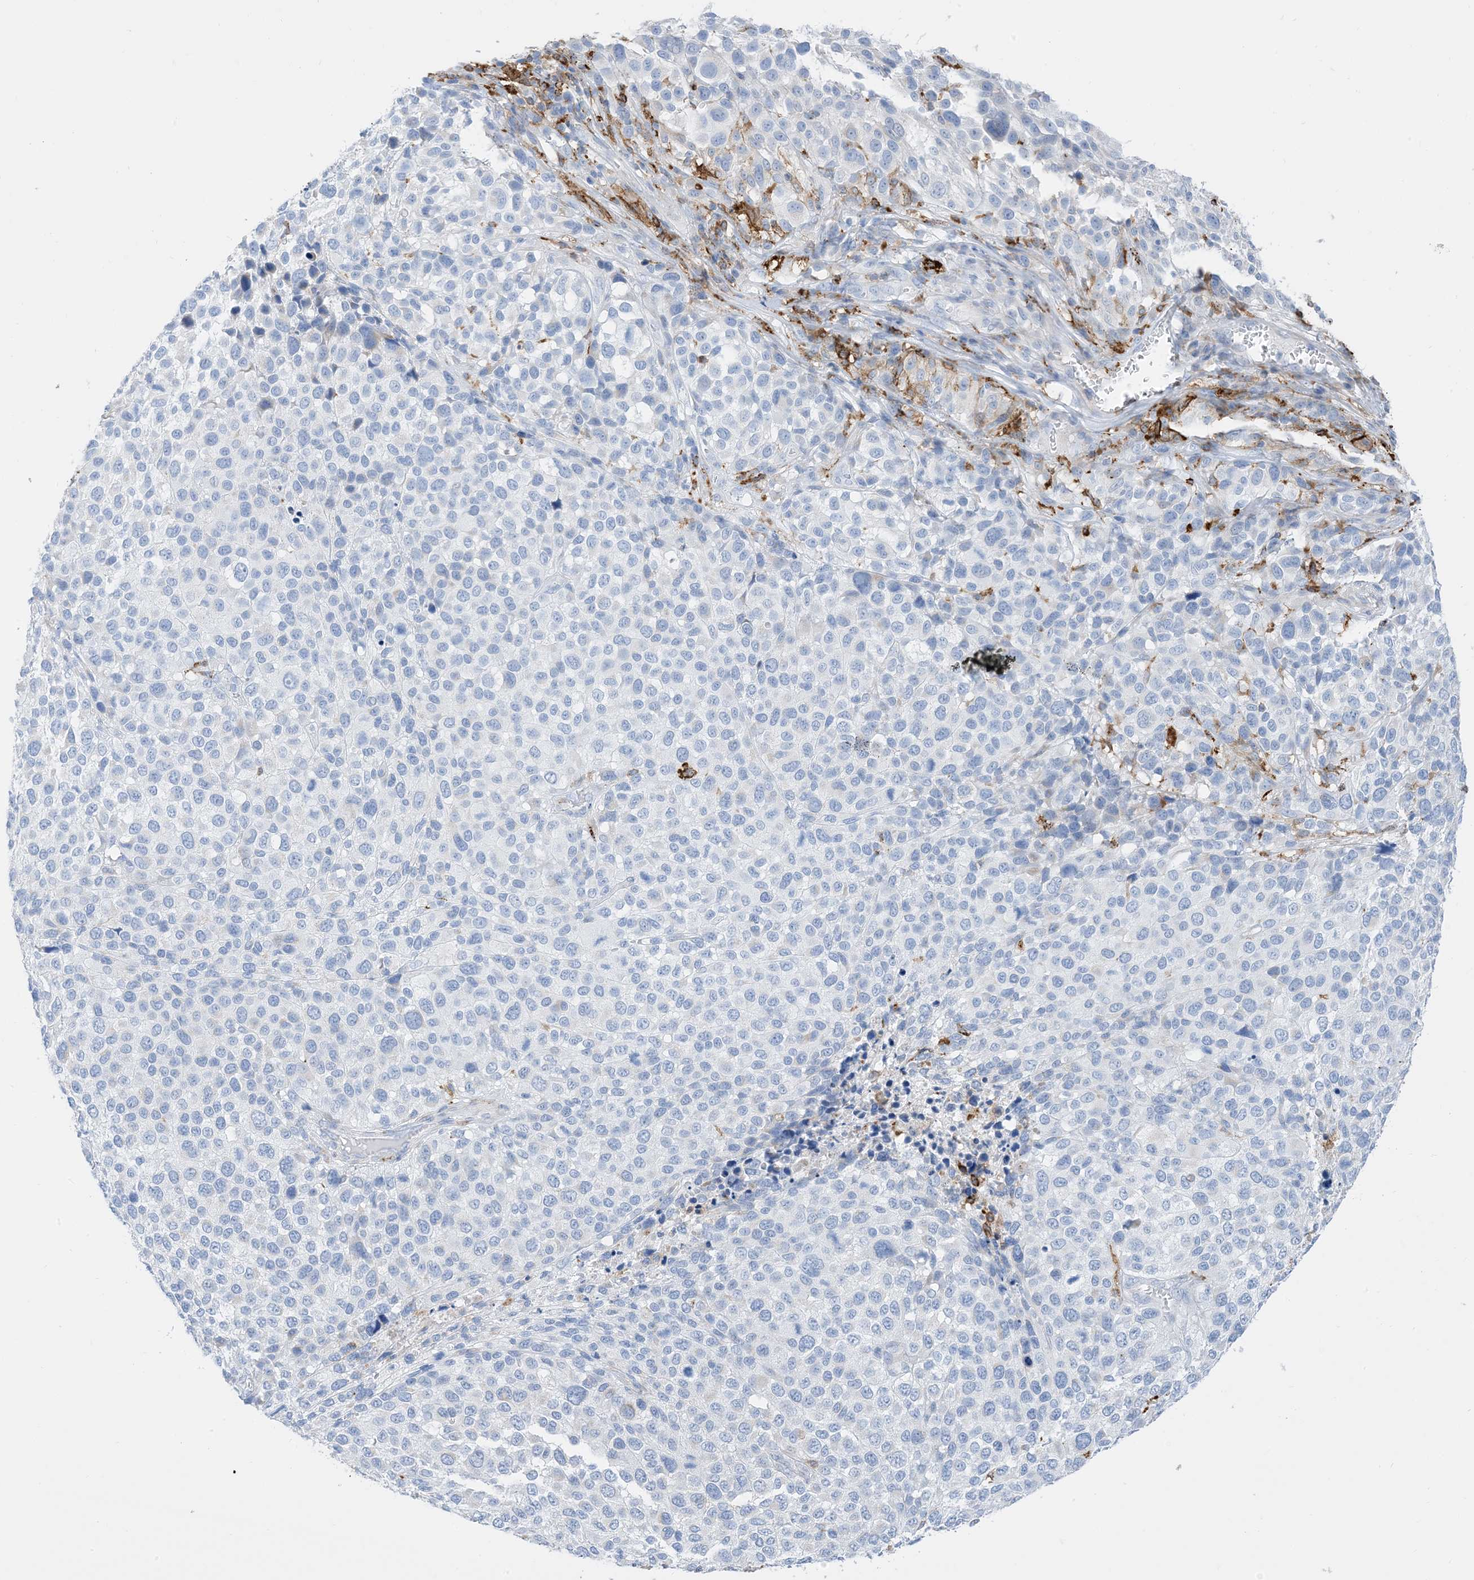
{"staining": {"intensity": "negative", "quantity": "none", "location": "none"}, "tissue": "melanoma", "cell_type": "Tumor cells", "image_type": "cancer", "snomed": [{"axis": "morphology", "description": "Malignant melanoma, NOS"}, {"axis": "topography", "description": "Skin of trunk"}], "caption": "This photomicrograph is of malignant melanoma stained with immunohistochemistry to label a protein in brown with the nuclei are counter-stained blue. There is no positivity in tumor cells.", "gene": "DPH3", "patient": {"sex": "male", "age": 71}}